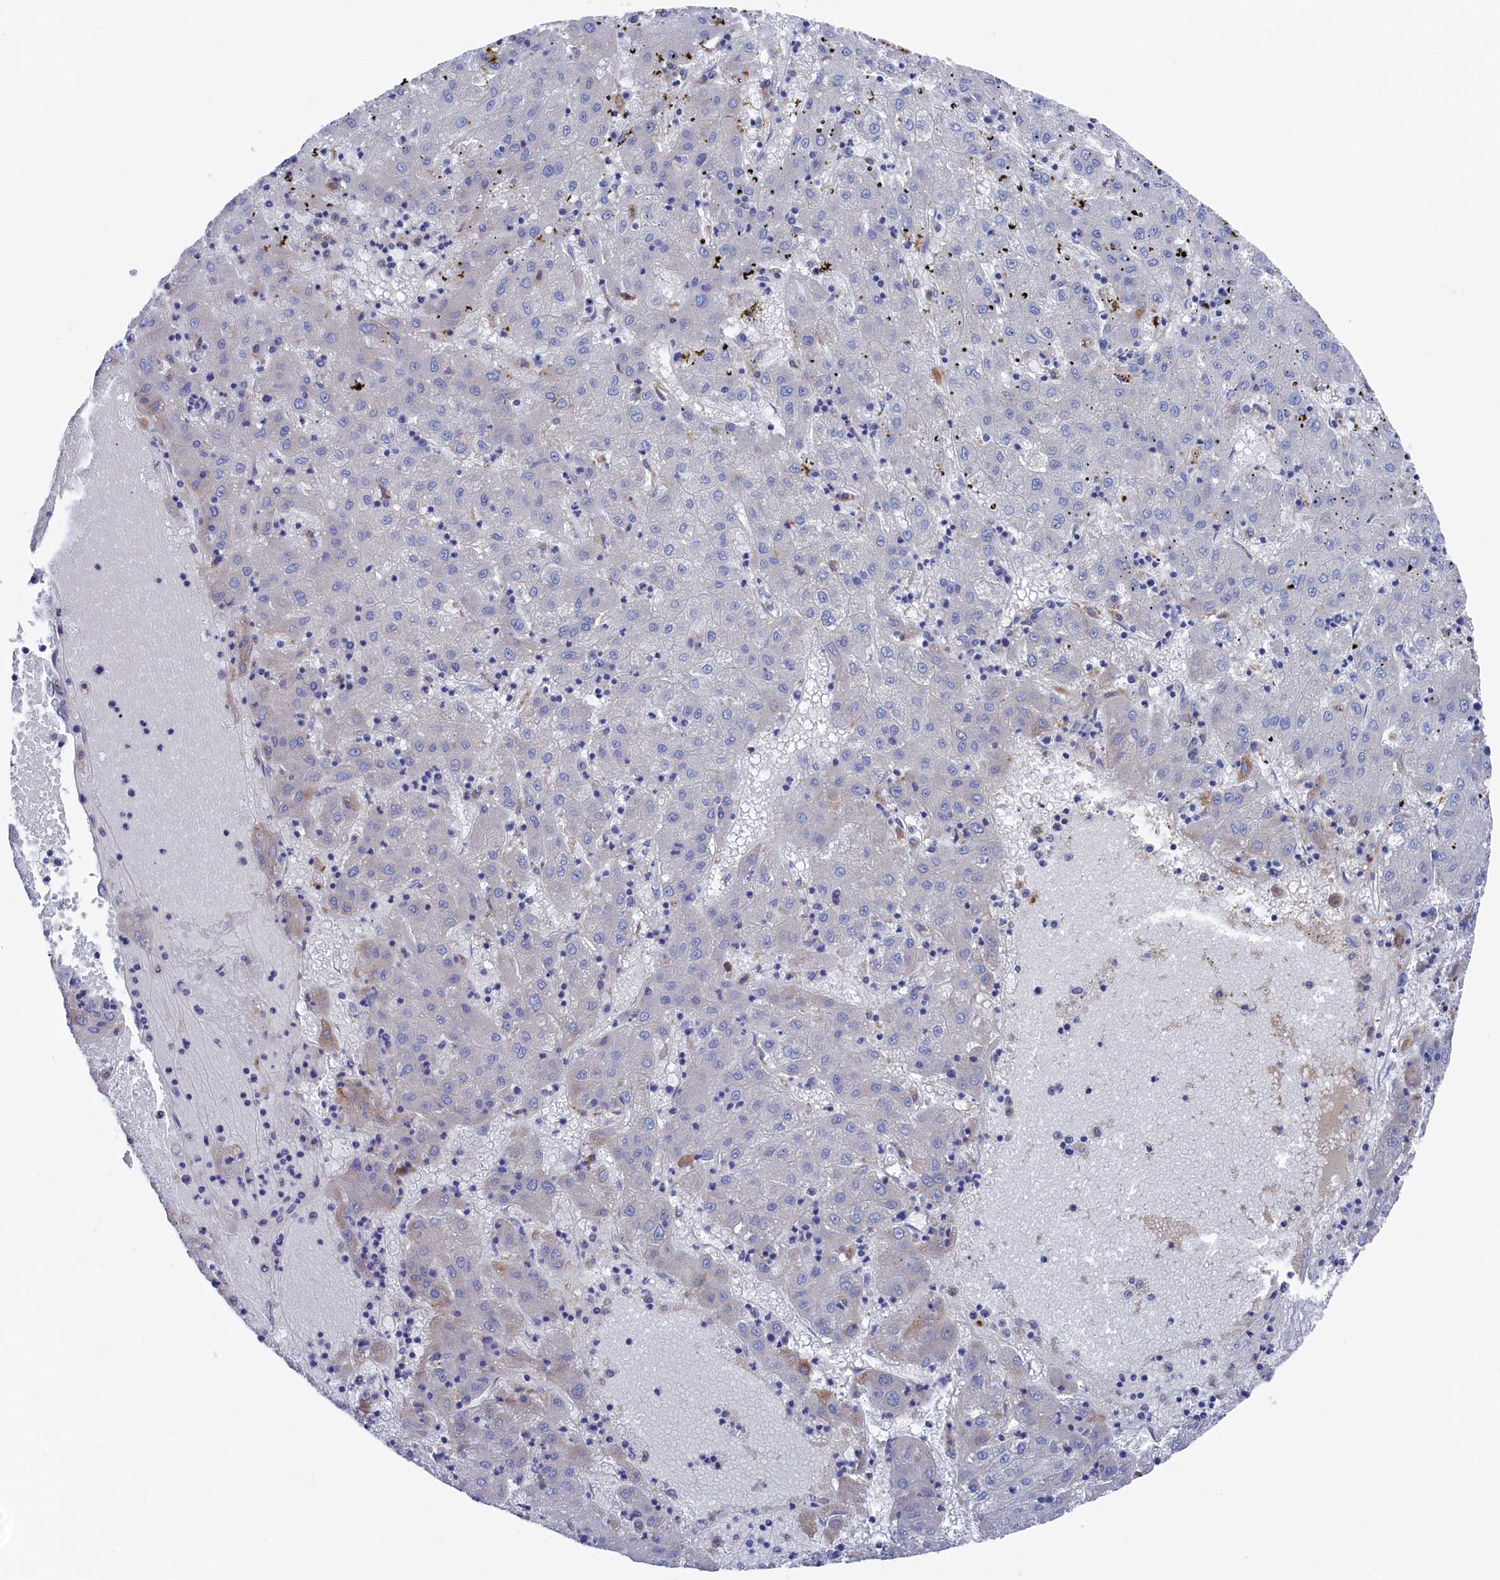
{"staining": {"intensity": "negative", "quantity": "none", "location": "none"}, "tissue": "liver cancer", "cell_type": "Tumor cells", "image_type": "cancer", "snomed": [{"axis": "morphology", "description": "Carcinoma, Hepatocellular, NOS"}, {"axis": "topography", "description": "Liver"}], "caption": "Immunohistochemistry (IHC) micrograph of neoplastic tissue: human liver cancer (hepatocellular carcinoma) stained with DAB reveals no significant protein expression in tumor cells.", "gene": "C12orf73", "patient": {"sex": "male", "age": 72}}